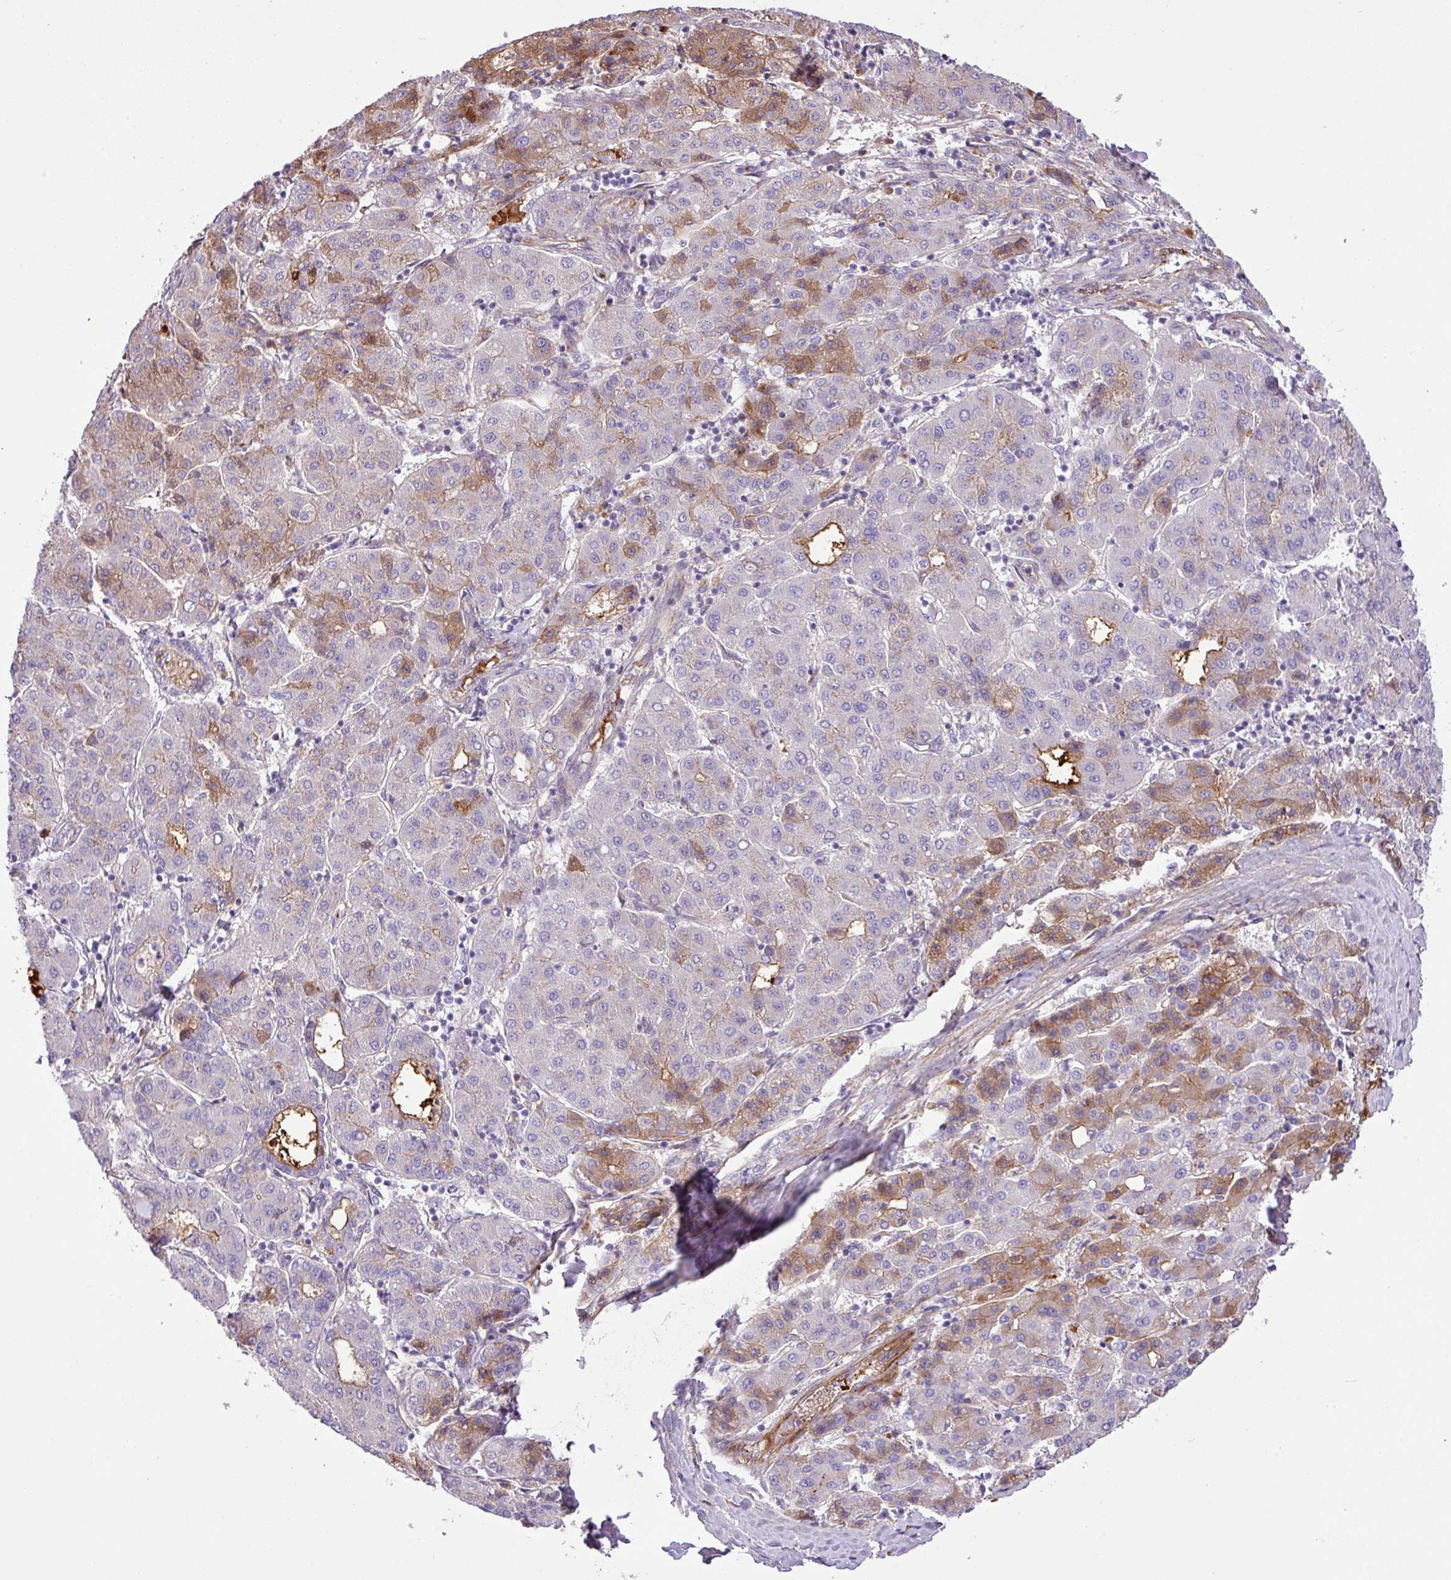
{"staining": {"intensity": "moderate", "quantity": "<25%", "location": "cytoplasmic/membranous"}, "tissue": "liver cancer", "cell_type": "Tumor cells", "image_type": "cancer", "snomed": [{"axis": "morphology", "description": "Carcinoma, Hepatocellular, NOS"}, {"axis": "topography", "description": "Liver"}], "caption": "Immunohistochemistry (IHC) micrograph of hepatocellular carcinoma (liver) stained for a protein (brown), which demonstrates low levels of moderate cytoplasmic/membranous positivity in approximately <25% of tumor cells.", "gene": "CTXN2", "patient": {"sex": "male", "age": 65}}